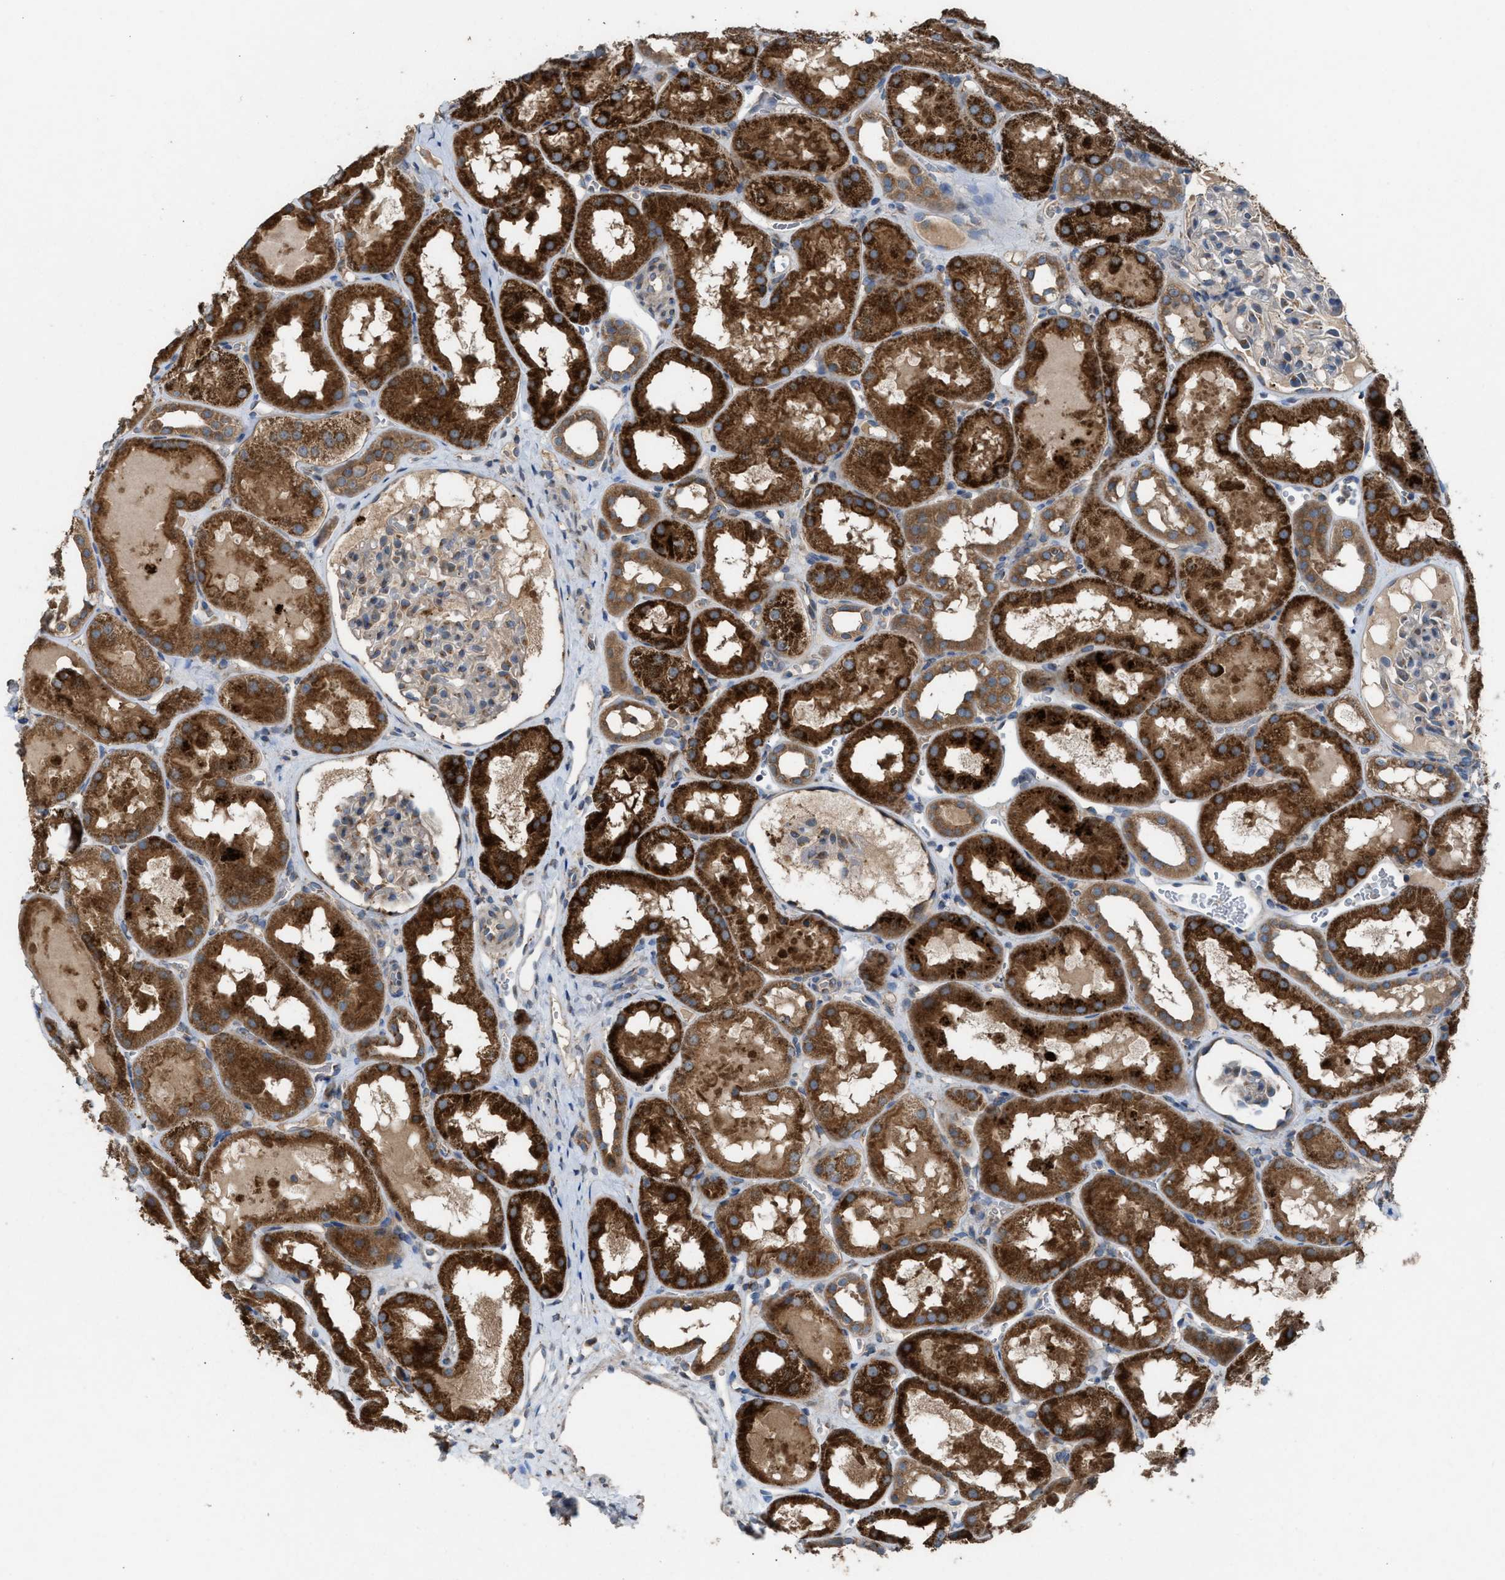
{"staining": {"intensity": "weak", "quantity": "<25%", "location": "cytoplasmic/membranous"}, "tissue": "kidney", "cell_type": "Cells in glomeruli", "image_type": "normal", "snomed": [{"axis": "morphology", "description": "Normal tissue, NOS"}, {"axis": "topography", "description": "Kidney"}, {"axis": "topography", "description": "Urinary bladder"}], "caption": "Human kidney stained for a protein using immunohistochemistry displays no positivity in cells in glomeruli.", "gene": "TPK1", "patient": {"sex": "male", "age": 16}}